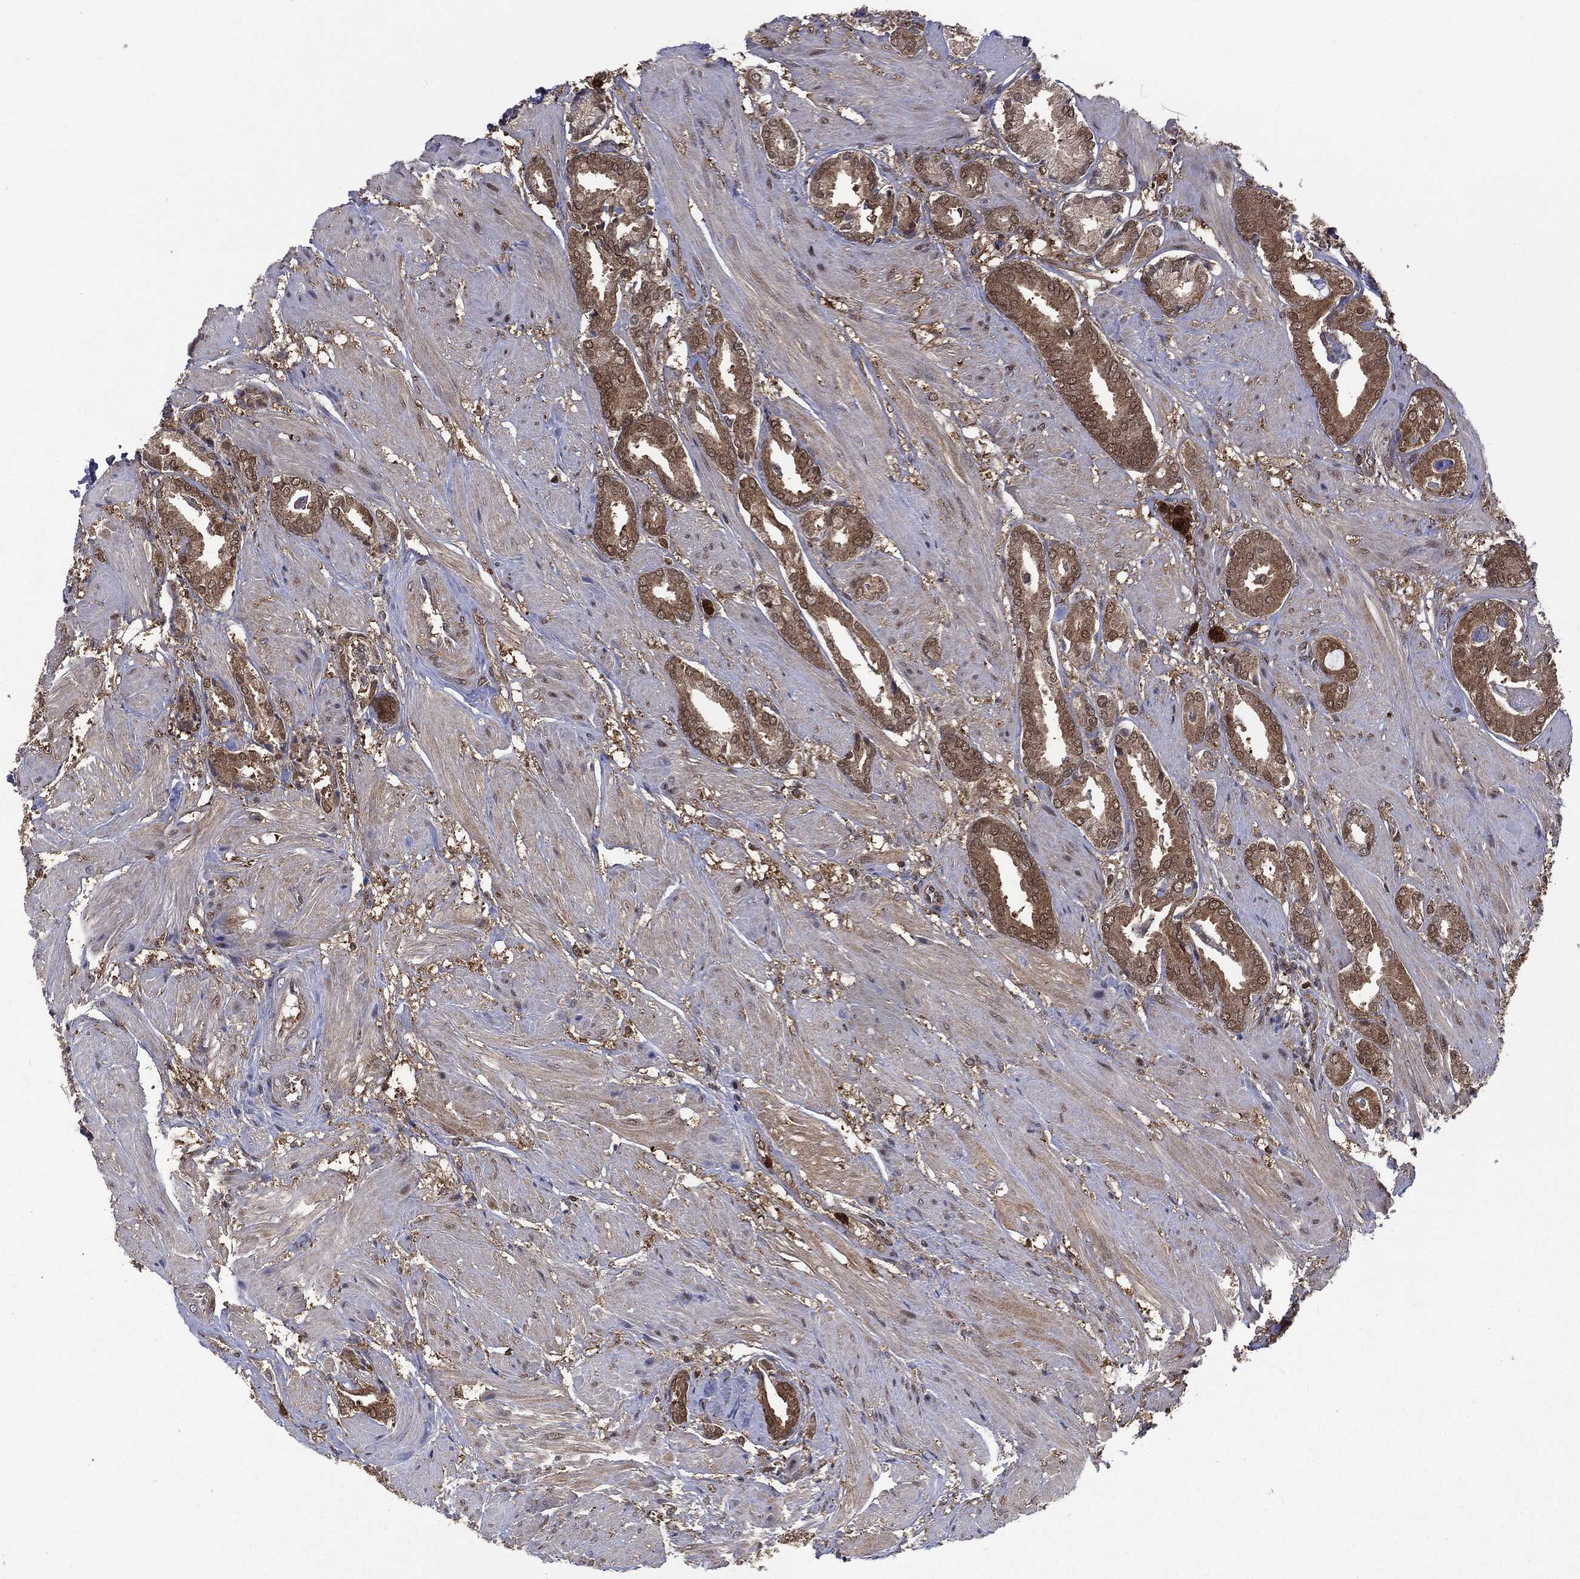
{"staining": {"intensity": "moderate", "quantity": ">75%", "location": "cytoplasmic/membranous"}, "tissue": "prostate cancer", "cell_type": "Tumor cells", "image_type": "cancer", "snomed": [{"axis": "morphology", "description": "Adenocarcinoma, High grade"}, {"axis": "topography", "description": "Prostate"}], "caption": "Approximately >75% of tumor cells in prostate high-grade adenocarcinoma show moderate cytoplasmic/membranous protein positivity as visualized by brown immunohistochemical staining.", "gene": "GPI", "patient": {"sex": "male", "age": 56}}